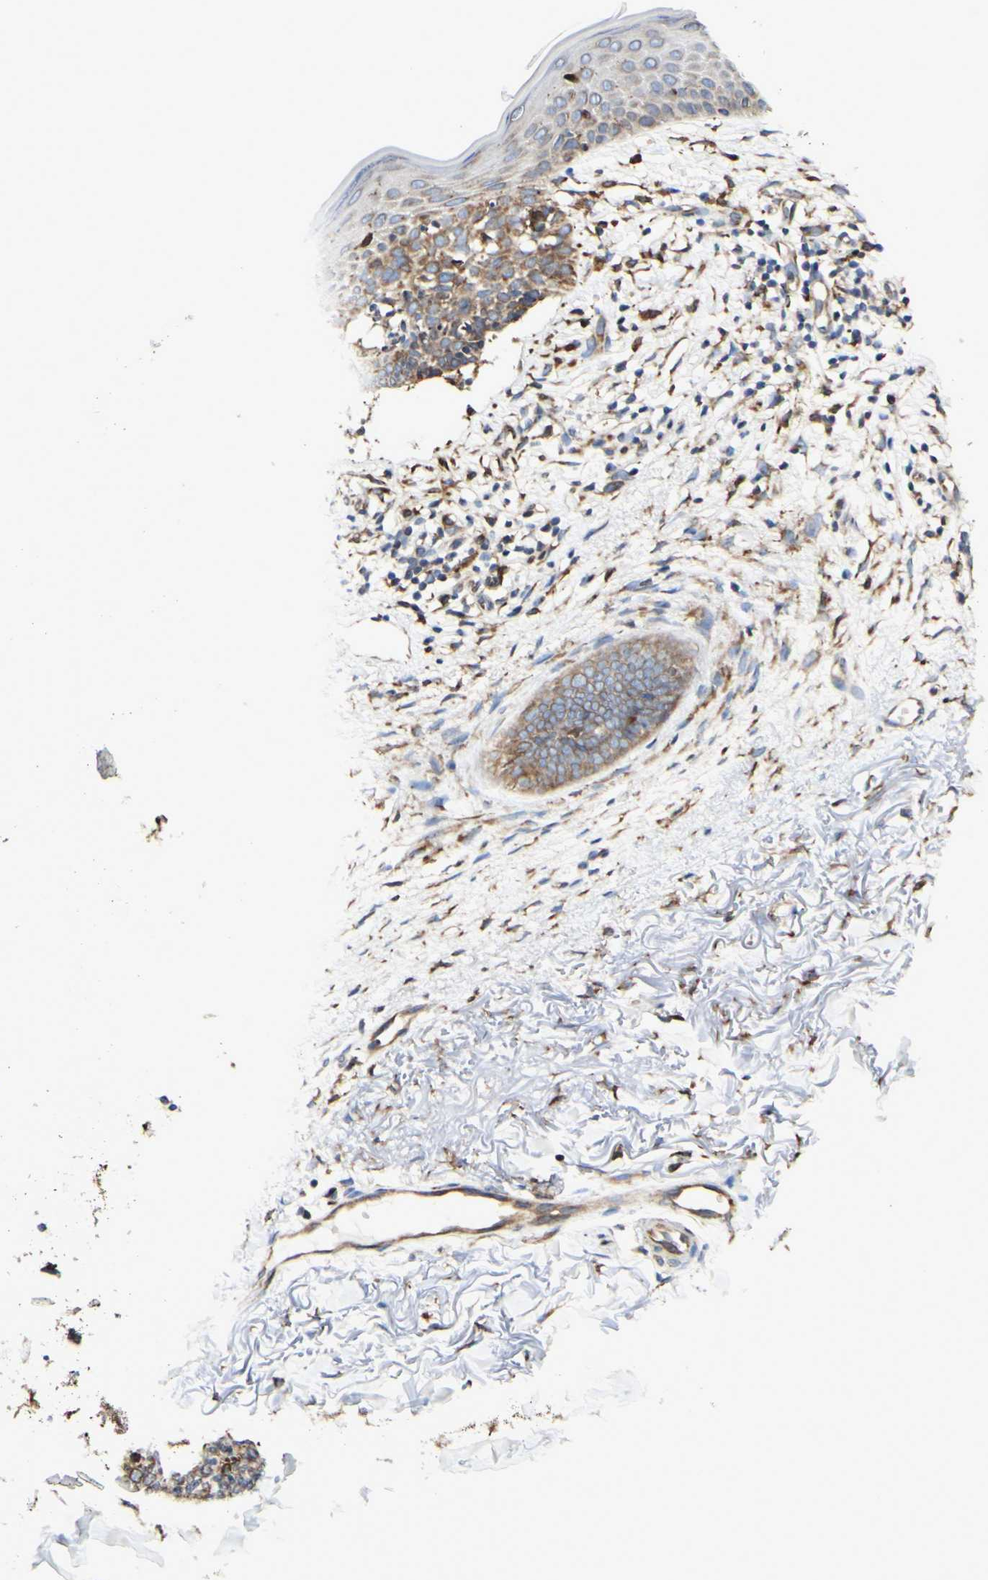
{"staining": {"intensity": "moderate", "quantity": ">75%", "location": "cytoplasmic/membranous"}, "tissue": "skin cancer", "cell_type": "Tumor cells", "image_type": "cancer", "snomed": [{"axis": "morphology", "description": "Basal cell carcinoma"}, {"axis": "topography", "description": "Skin"}], "caption": "An IHC photomicrograph of tumor tissue is shown. Protein staining in brown highlights moderate cytoplasmic/membranous positivity in skin cancer (basal cell carcinoma) within tumor cells.", "gene": "DNAJB11", "patient": {"sex": "female", "age": 70}}